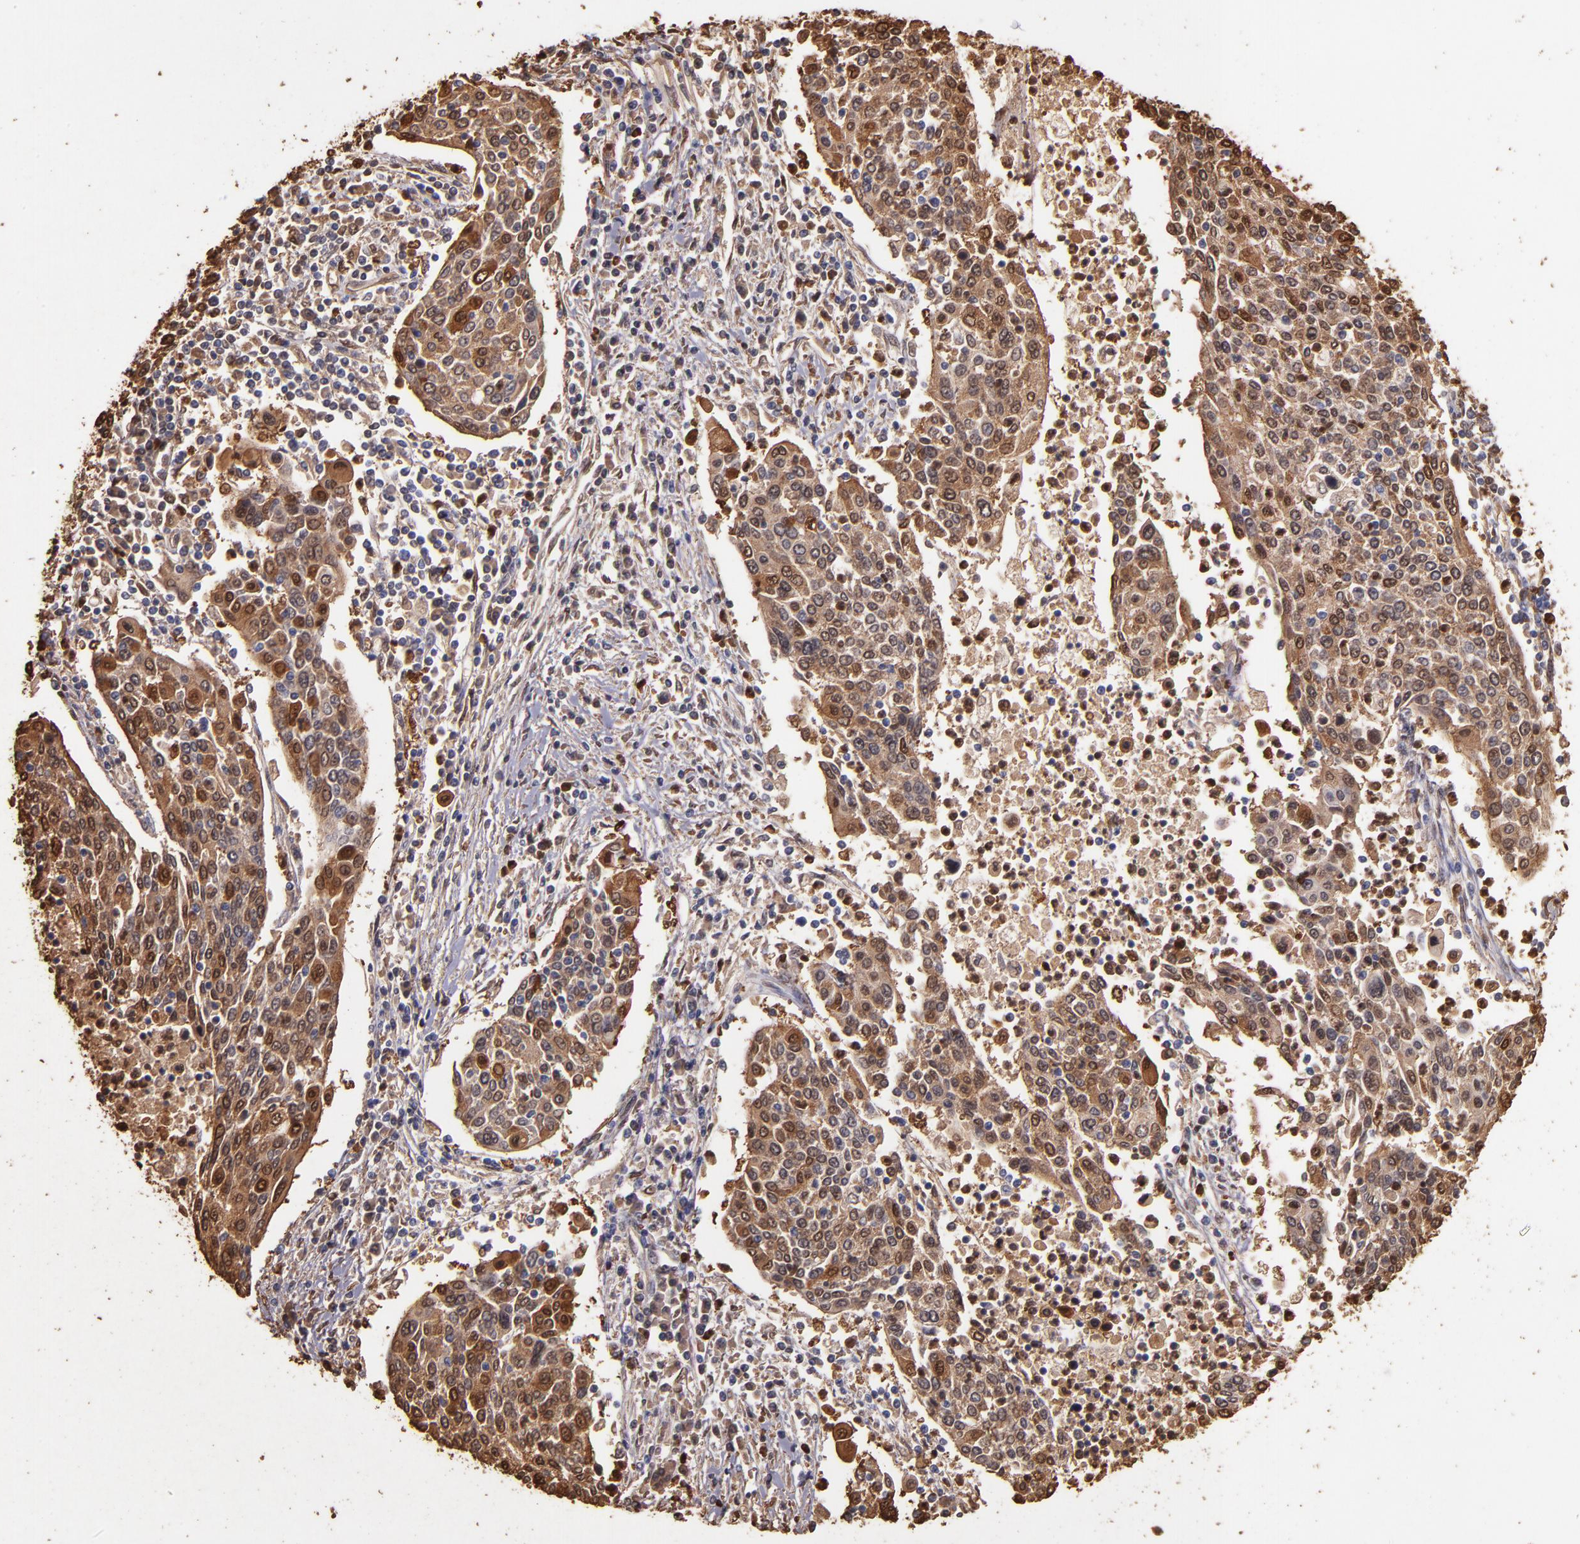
{"staining": {"intensity": "moderate", "quantity": ">75%", "location": "cytoplasmic/membranous,nuclear"}, "tissue": "cervical cancer", "cell_type": "Tumor cells", "image_type": "cancer", "snomed": [{"axis": "morphology", "description": "Squamous cell carcinoma, NOS"}, {"axis": "topography", "description": "Cervix"}], "caption": "Cervical squamous cell carcinoma stained for a protein exhibits moderate cytoplasmic/membranous and nuclear positivity in tumor cells.", "gene": "S100A6", "patient": {"sex": "female", "age": 40}}